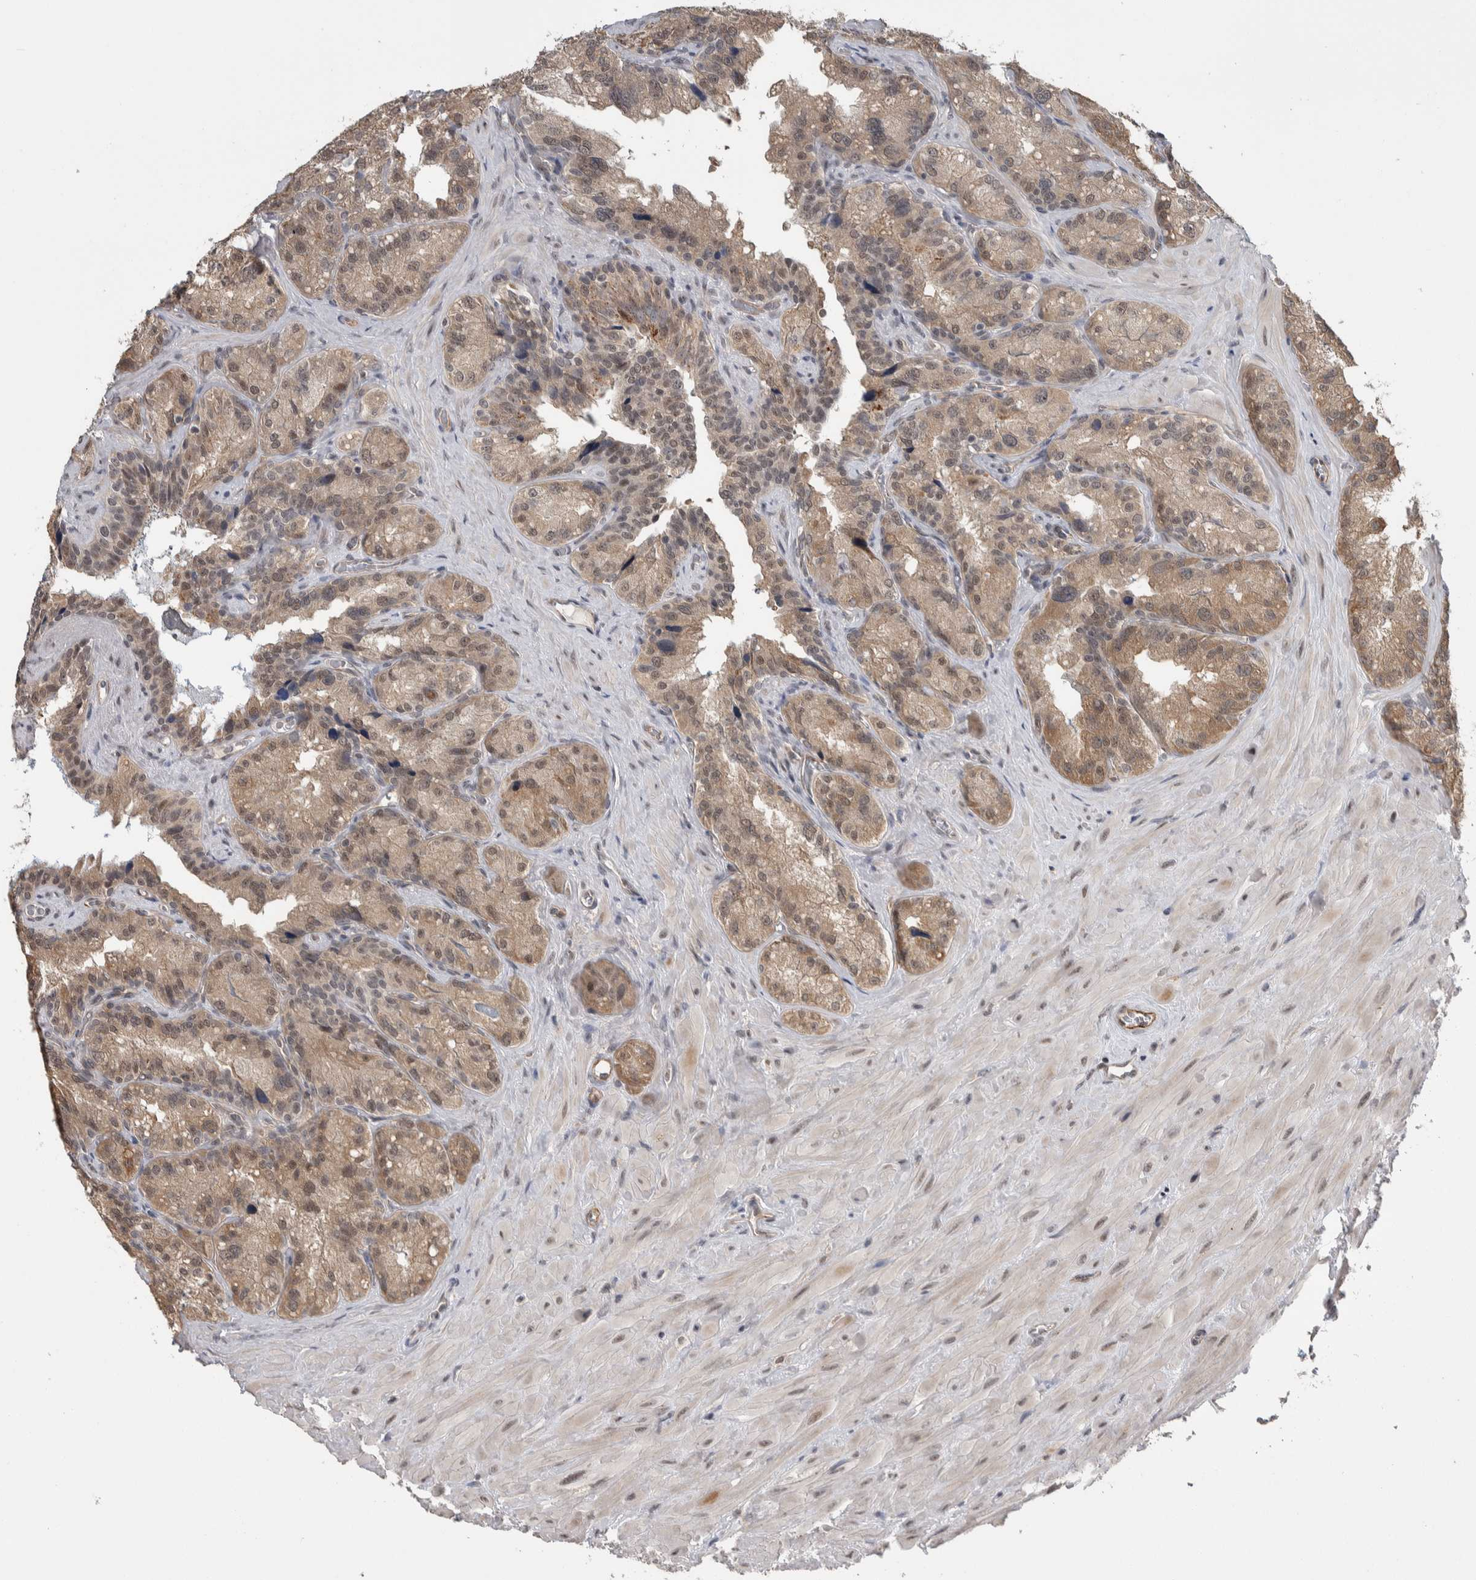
{"staining": {"intensity": "moderate", "quantity": ">75%", "location": "cytoplasmic/membranous"}, "tissue": "seminal vesicle", "cell_type": "Glandular cells", "image_type": "normal", "snomed": [{"axis": "morphology", "description": "Normal tissue, NOS"}, {"axis": "topography", "description": "Prostate"}, {"axis": "topography", "description": "Seminal veicle"}], "caption": "Brown immunohistochemical staining in unremarkable seminal vesicle exhibits moderate cytoplasmic/membranous positivity in about >75% of glandular cells.", "gene": "PRDM4", "patient": {"sex": "male", "age": 51}}